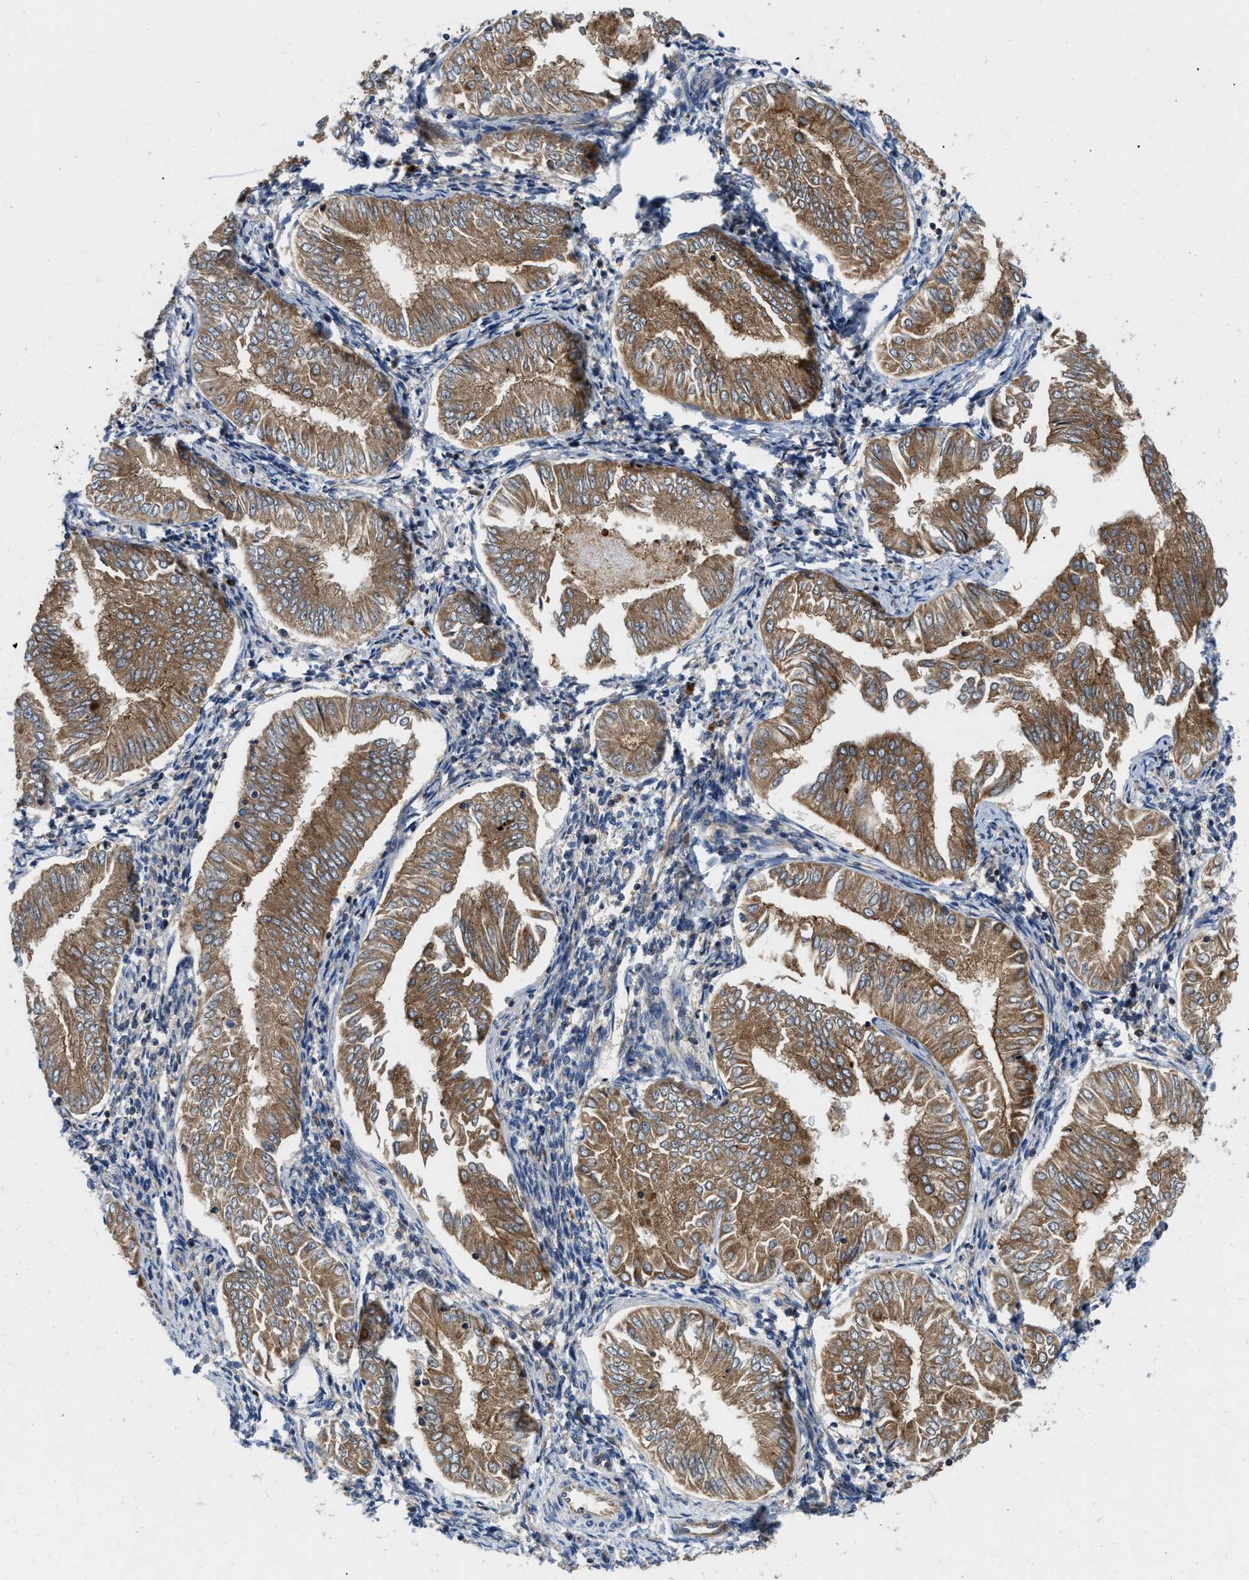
{"staining": {"intensity": "moderate", "quantity": ">75%", "location": "cytoplasmic/membranous"}, "tissue": "endometrial cancer", "cell_type": "Tumor cells", "image_type": "cancer", "snomed": [{"axis": "morphology", "description": "Adenocarcinoma, NOS"}, {"axis": "topography", "description": "Endometrium"}], "caption": "Protein staining of endometrial cancer (adenocarcinoma) tissue shows moderate cytoplasmic/membranous staining in approximately >75% of tumor cells.", "gene": "ENPP4", "patient": {"sex": "female", "age": 53}}